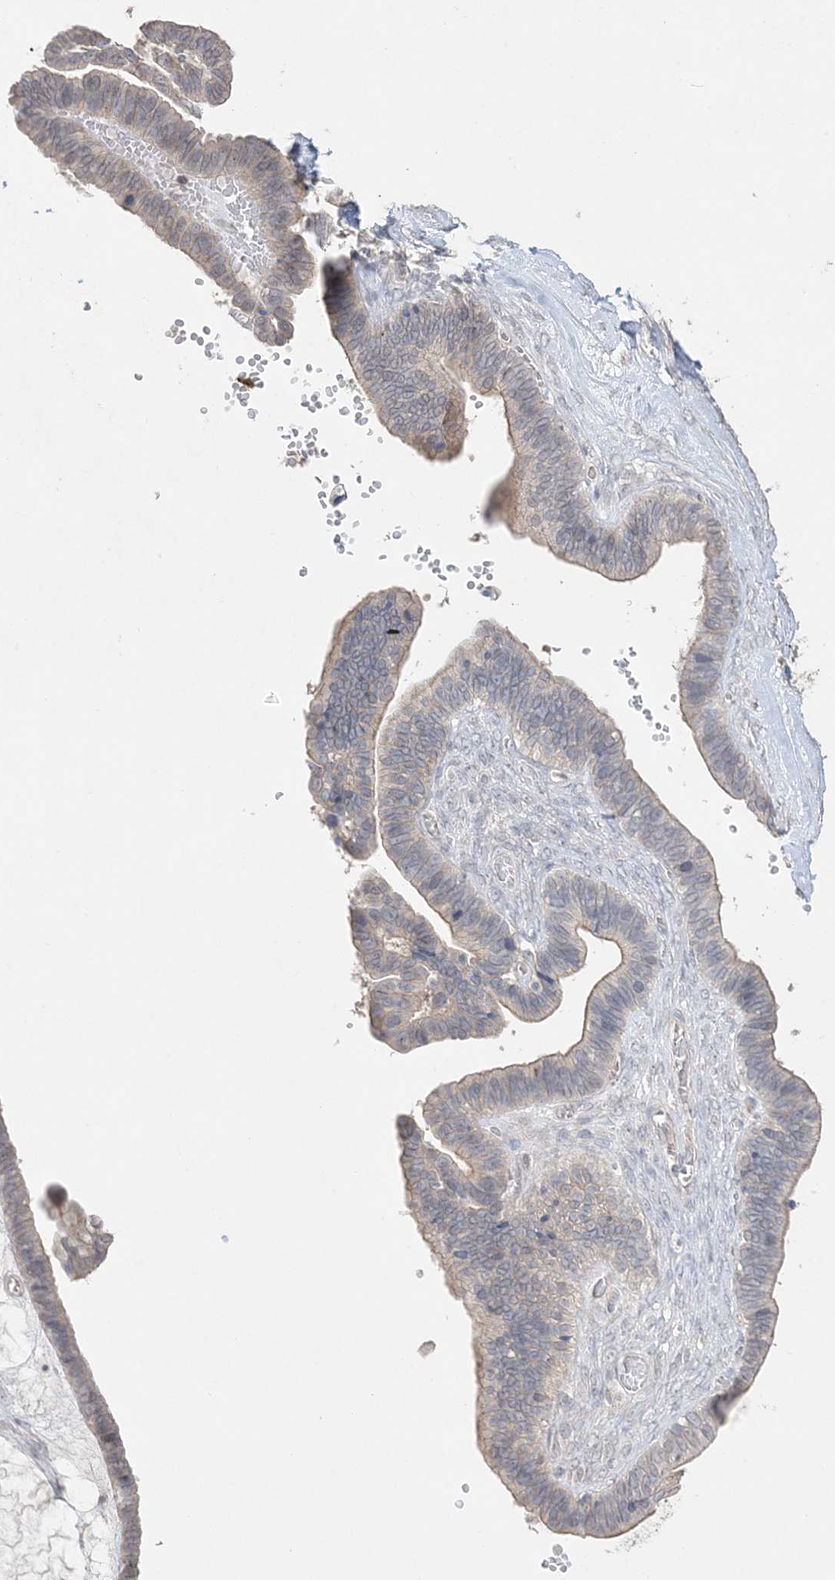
{"staining": {"intensity": "negative", "quantity": "none", "location": "none"}, "tissue": "ovarian cancer", "cell_type": "Tumor cells", "image_type": "cancer", "snomed": [{"axis": "morphology", "description": "Cystadenocarcinoma, serous, NOS"}, {"axis": "topography", "description": "Ovary"}], "caption": "Tumor cells are negative for protein expression in human serous cystadenocarcinoma (ovarian).", "gene": "SH3BP4", "patient": {"sex": "female", "age": 56}}